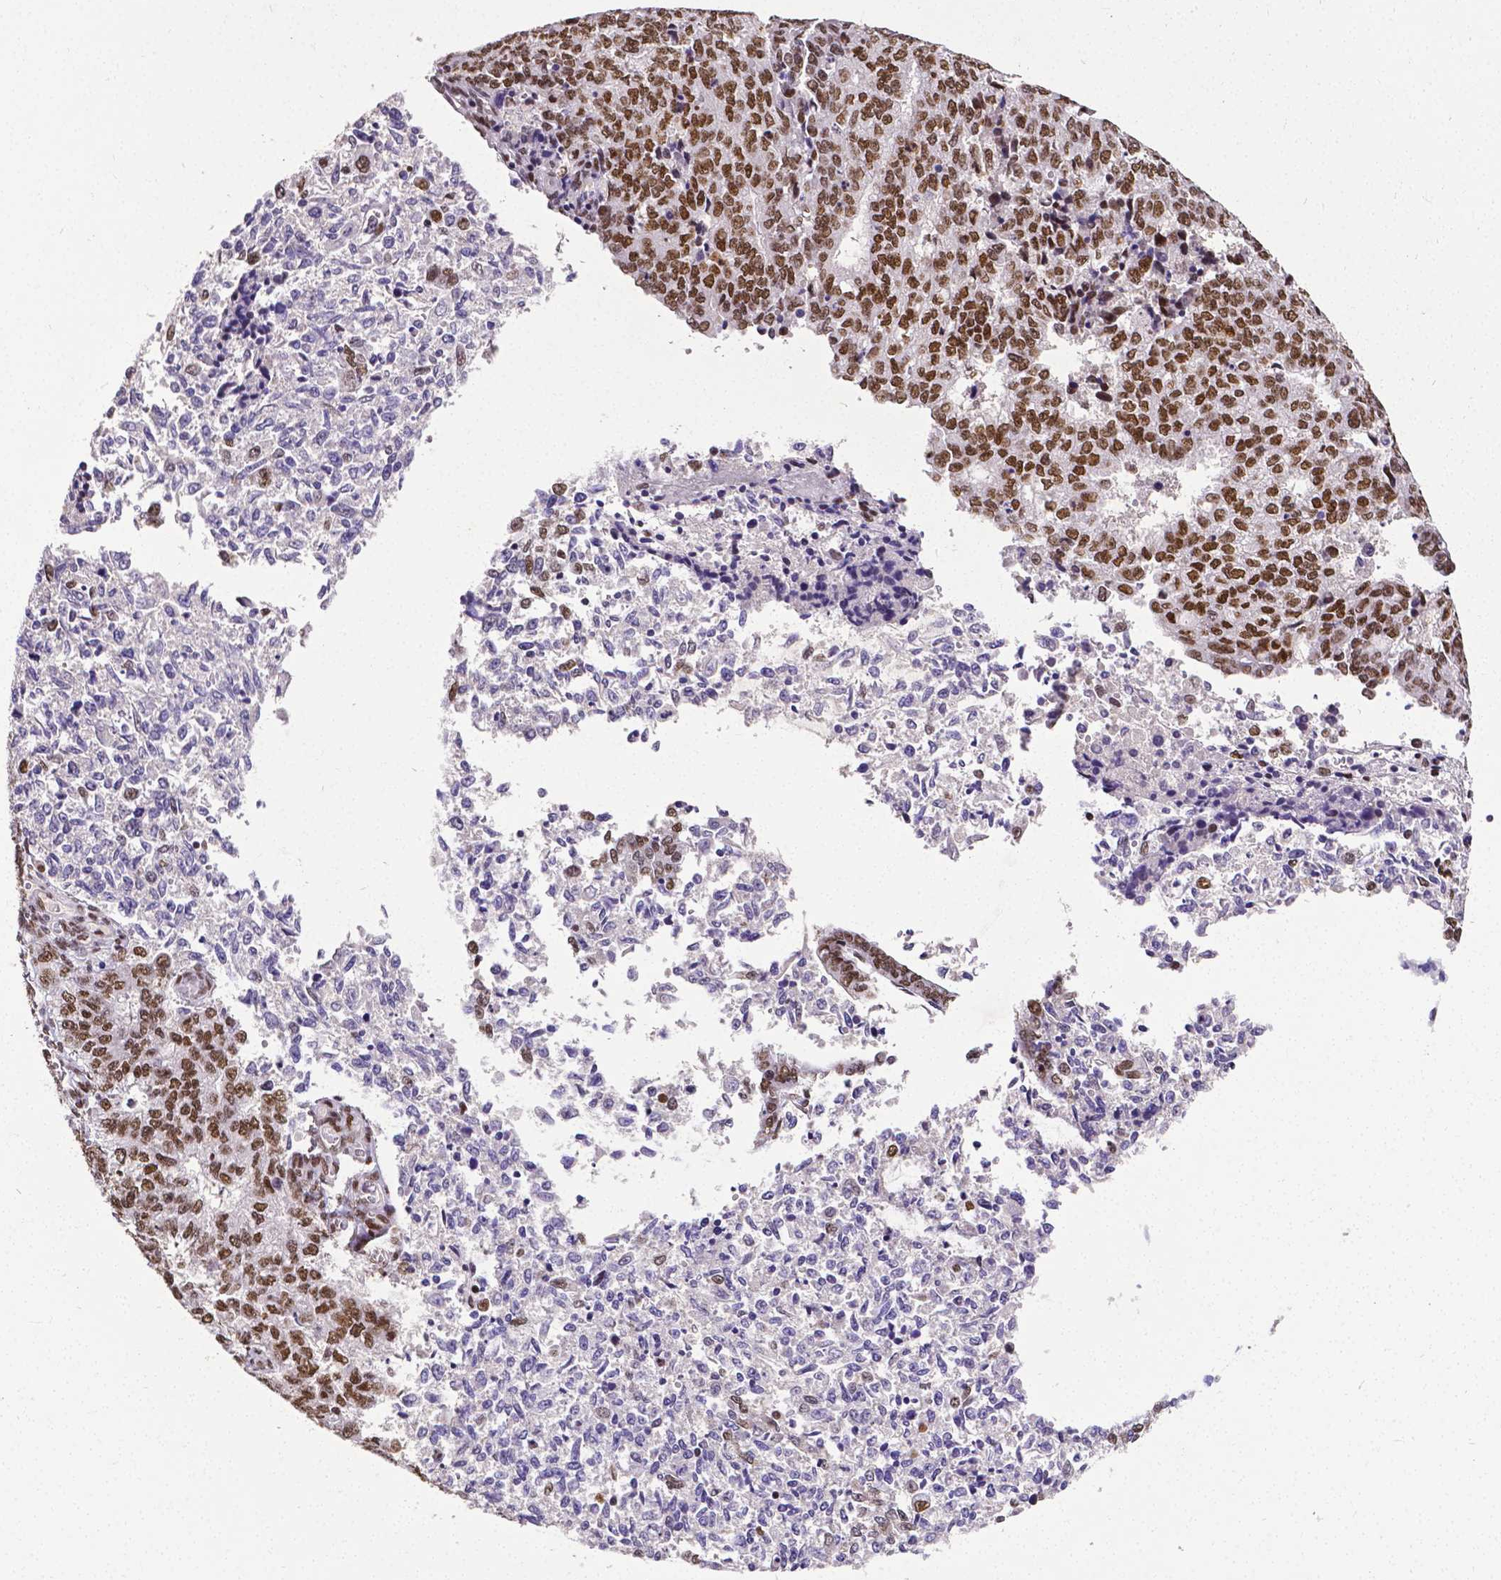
{"staining": {"intensity": "moderate", "quantity": "25%-75%", "location": "nuclear"}, "tissue": "endometrial cancer", "cell_type": "Tumor cells", "image_type": "cancer", "snomed": [{"axis": "morphology", "description": "Adenocarcinoma, NOS"}, {"axis": "topography", "description": "Endometrium"}], "caption": "The photomicrograph displays a brown stain indicating the presence of a protein in the nuclear of tumor cells in endometrial cancer (adenocarcinoma).", "gene": "REST", "patient": {"sex": "female", "age": 50}}